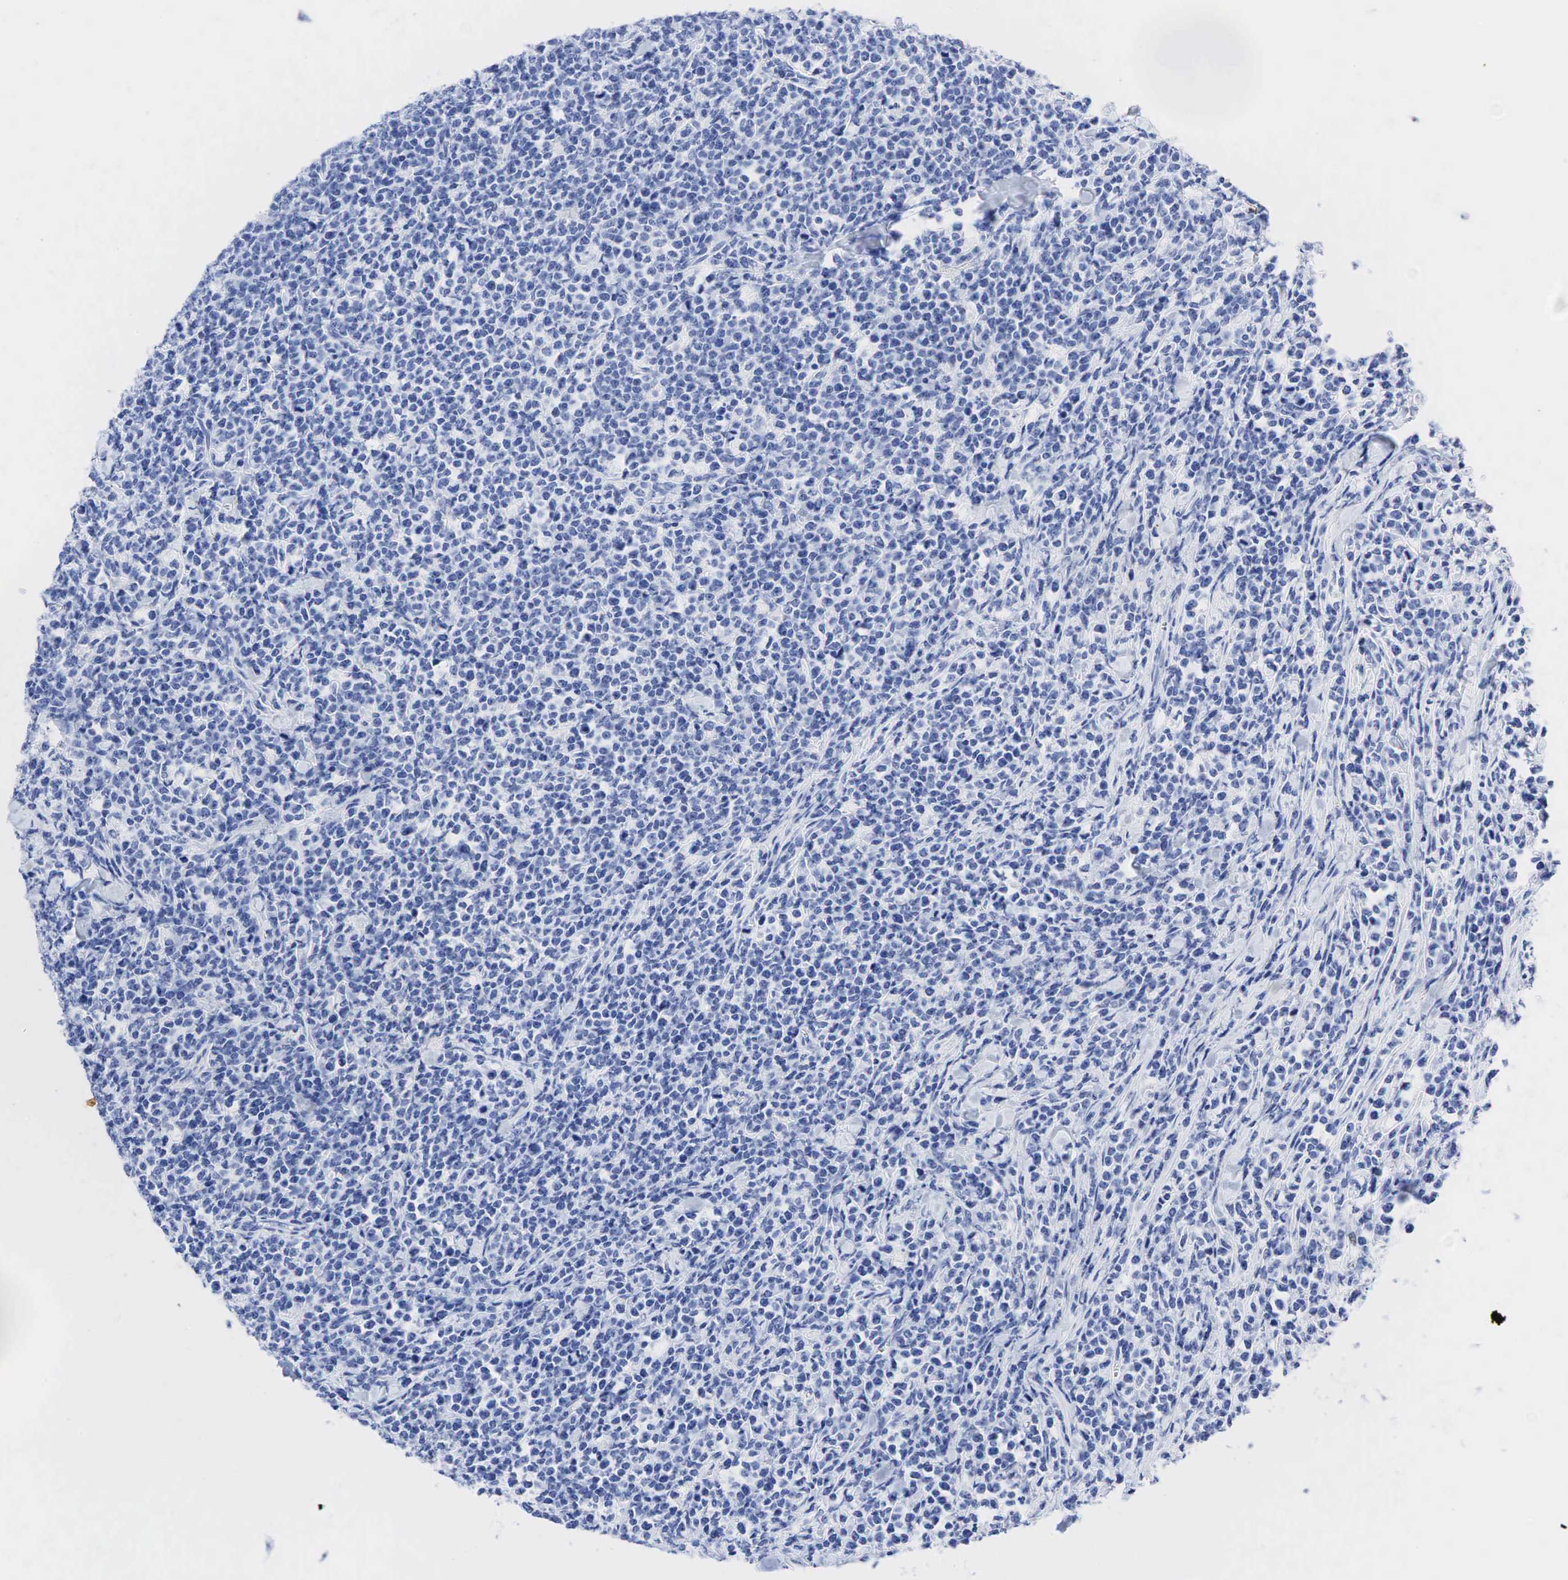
{"staining": {"intensity": "negative", "quantity": "none", "location": "none"}, "tissue": "lymphoma", "cell_type": "Tumor cells", "image_type": "cancer", "snomed": [{"axis": "morphology", "description": "Malignant lymphoma, non-Hodgkin's type, High grade"}, {"axis": "topography", "description": "Small intestine"}, {"axis": "topography", "description": "Colon"}], "caption": "Immunohistochemistry of lymphoma exhibits no staining in tumor cells.", "gene": "INHA", "patient": {"sex": "male", "age": 8}}